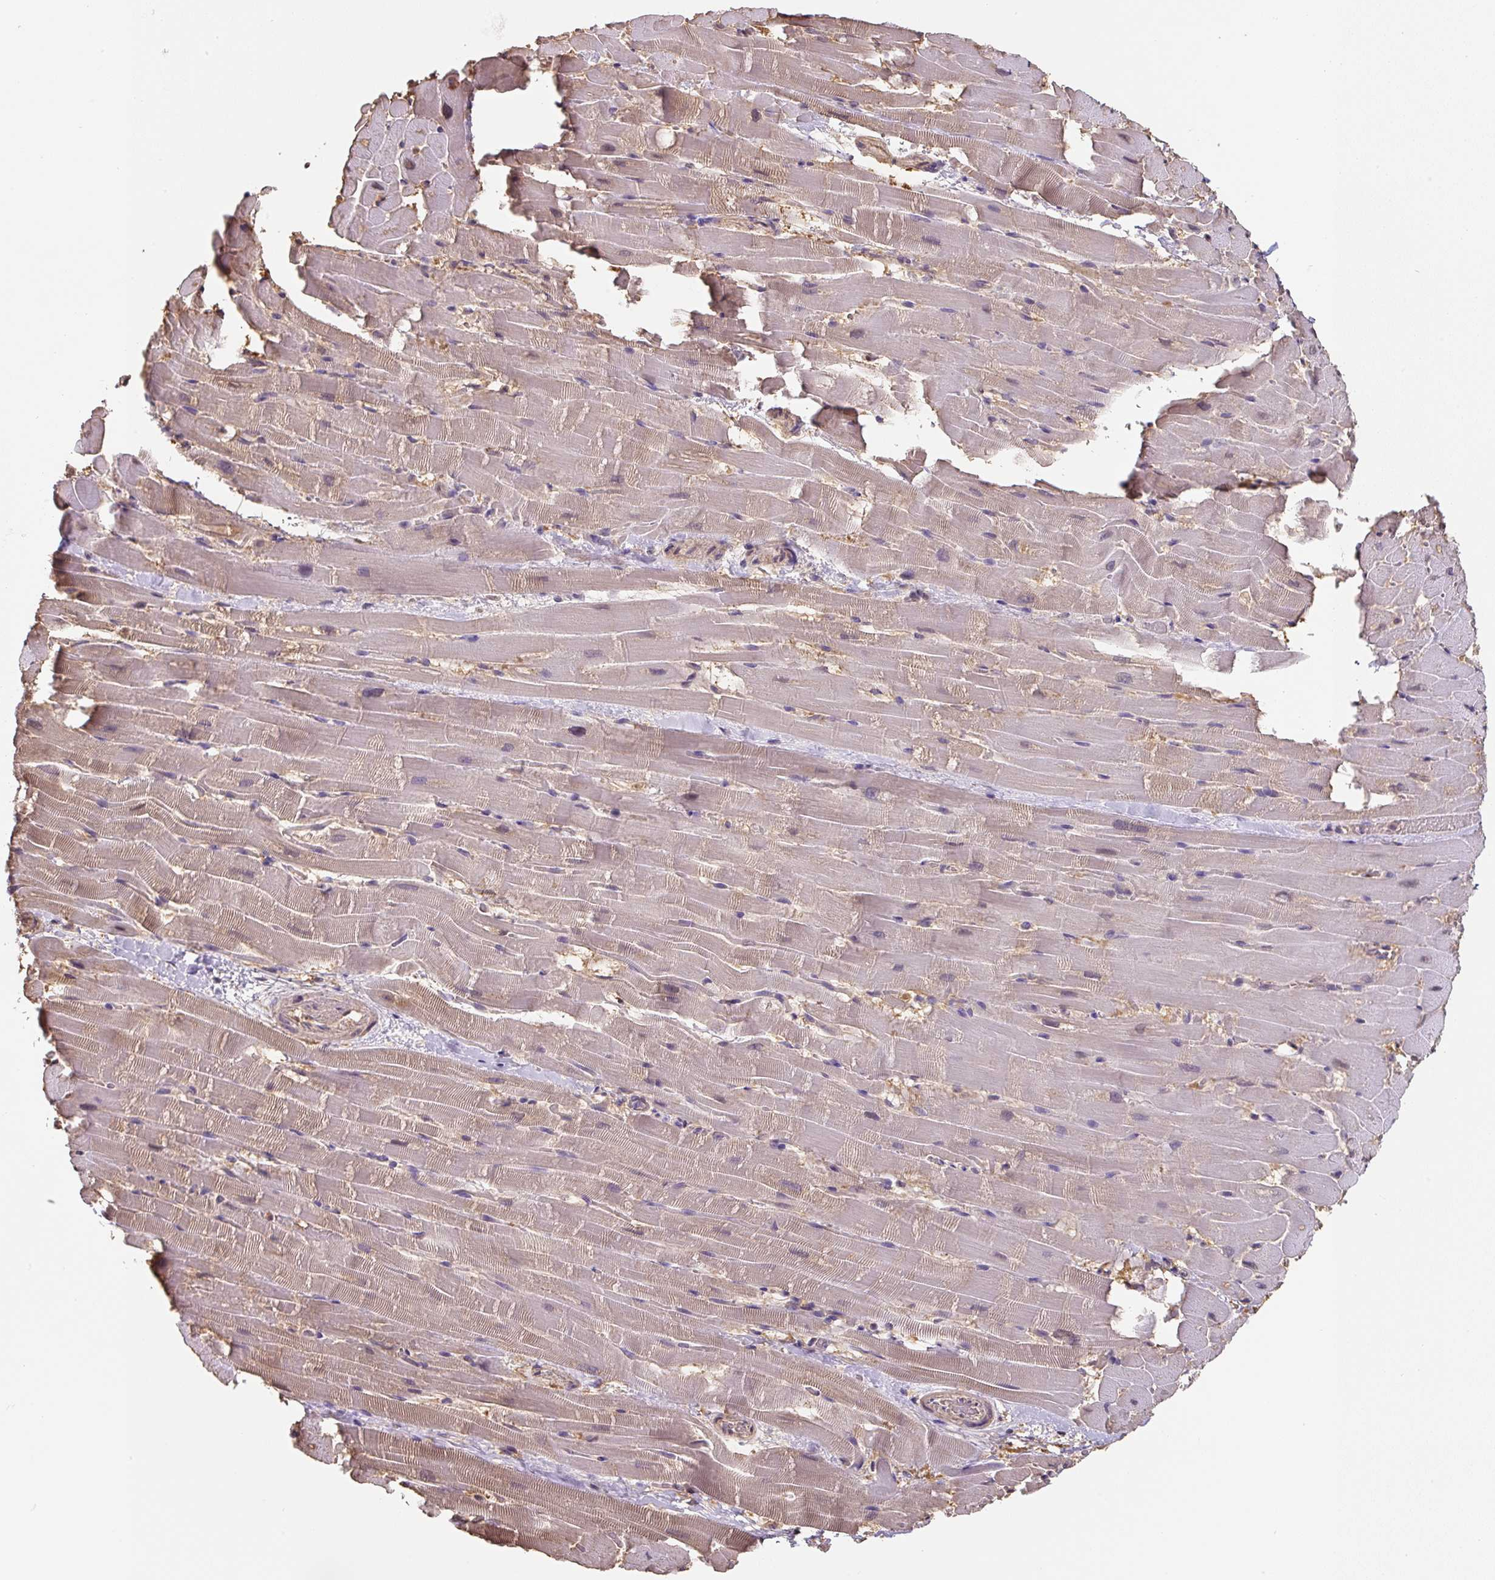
{"staining": {"intensity": "weak", "quantity": "25%-75%", "location": "cytoplasmic/membranous"}, "tissue": "heart muscle", "cell_type": "Cardiomyocytes", "image_type": "normal", "snomed": [{"axis": "morphology", "description": "Normal tissue, NOS"}, {"axis": "topography", "description": "Heart"}], "caption": "Weak cytoplasmic/membranous staining is present in about 25%-75% of cardiomyocytes in unremarkable heart muscle. The staining was performed using DAB, with brown indicating positive protein expression. Nuclei are stained blue with hematoxylin.", "gene": "ST13", "patient": {"sex": "male", "age": 37}}